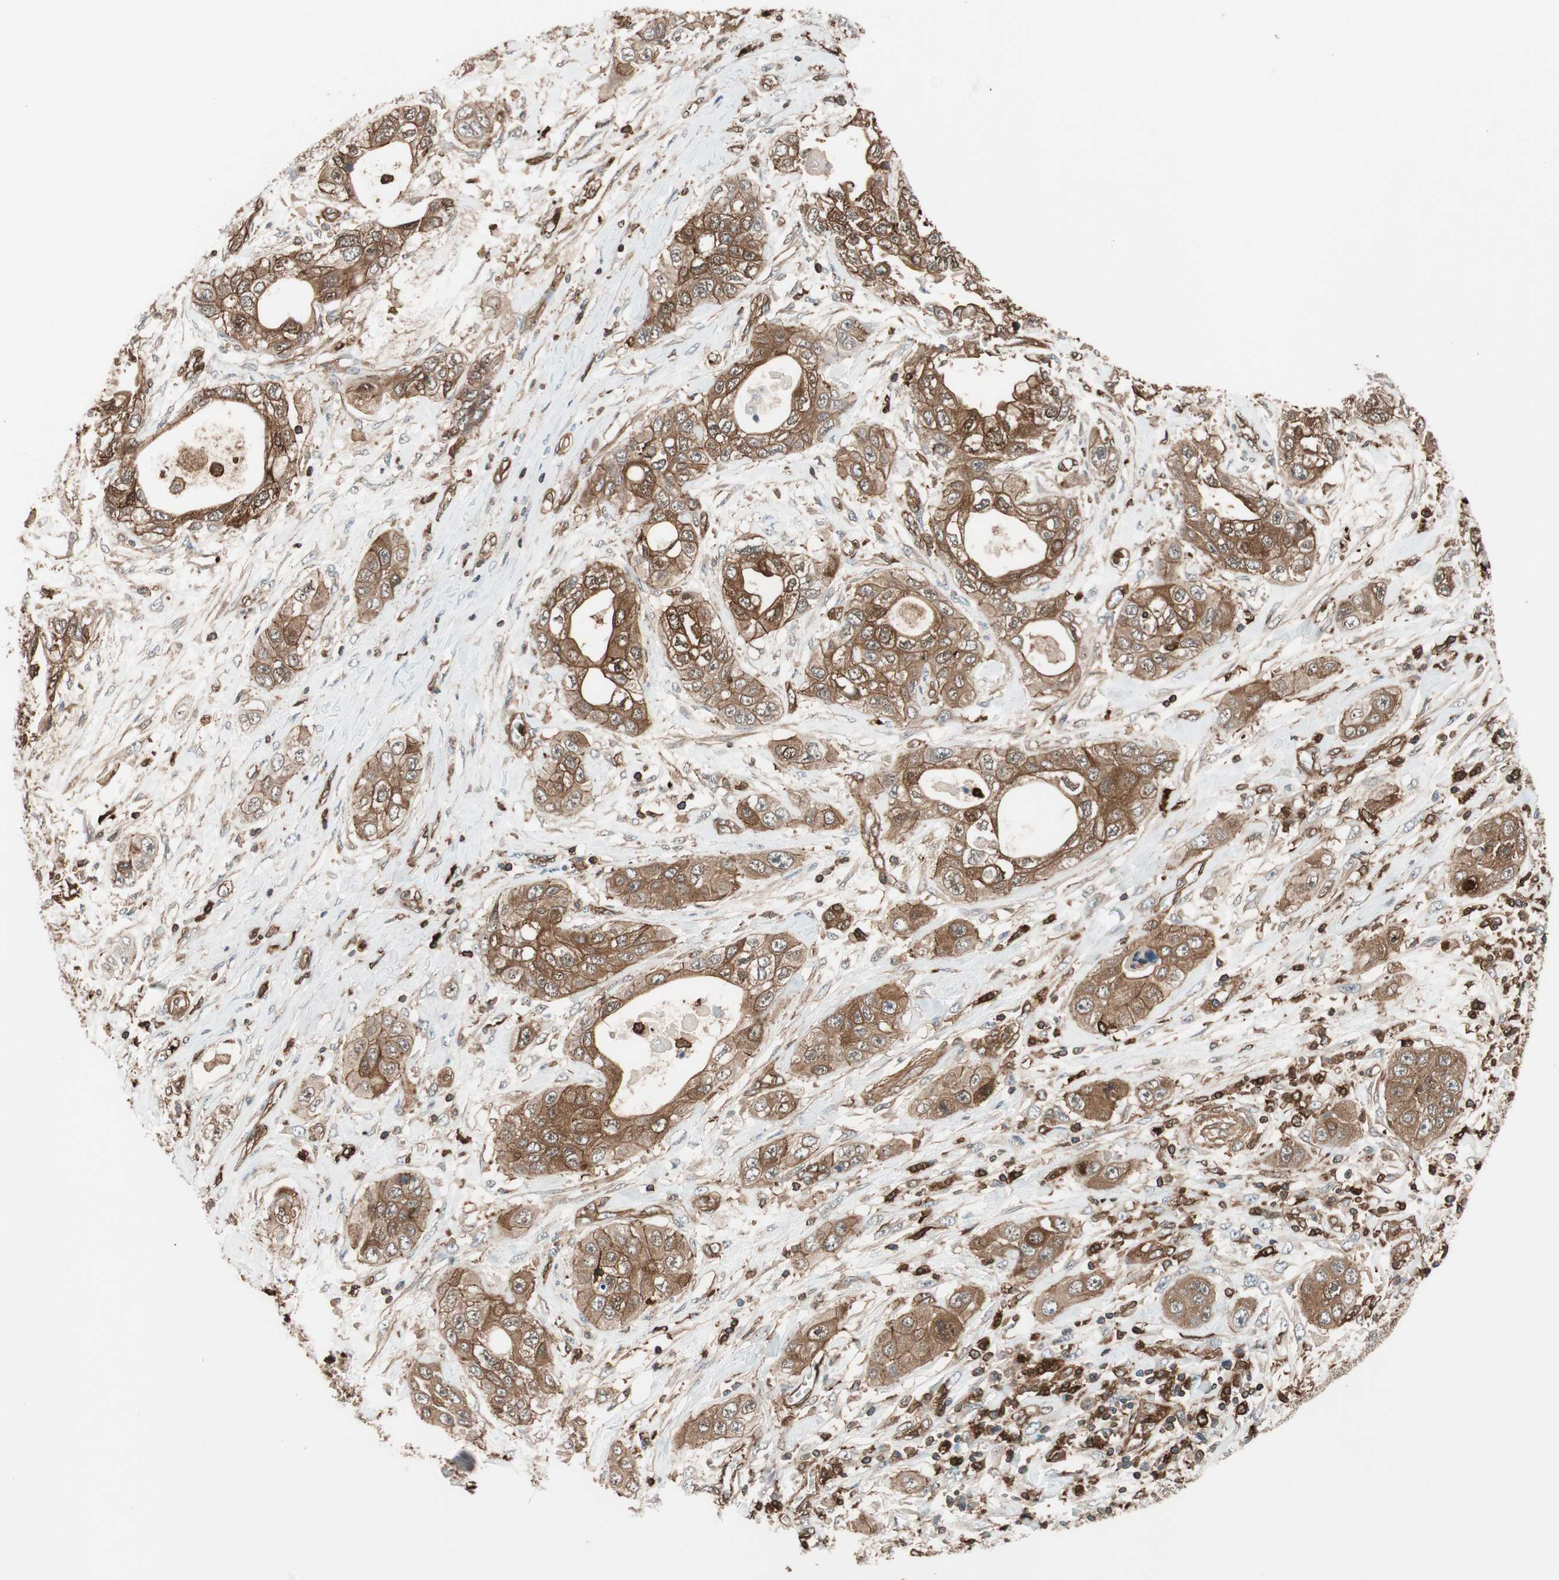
{"staining": {"intensity": "strong", "quantity": ">75%", "location": "cytoplasmic/membranous"}, "tissue": "pancreatic cancer", "cell_type": "Tumor cells", "image_type": "cancer", "snomed": [{"axis": "morphology", "description": "Adenocarcinoma, NOS"}, {"axis": "topography", "description": "Pancreas"}], "caption": "The histopathology image shows immunohistochemical staining of pancreatic adenocarcinoma. There is strong cytoplasmic/membranous positivity is appreciated in approximately >75% of tumor cells. (IHC, brightfield microscopy, high magnification).", "gene": "VASP", "patient": {"sex": "female", "age": 70}}